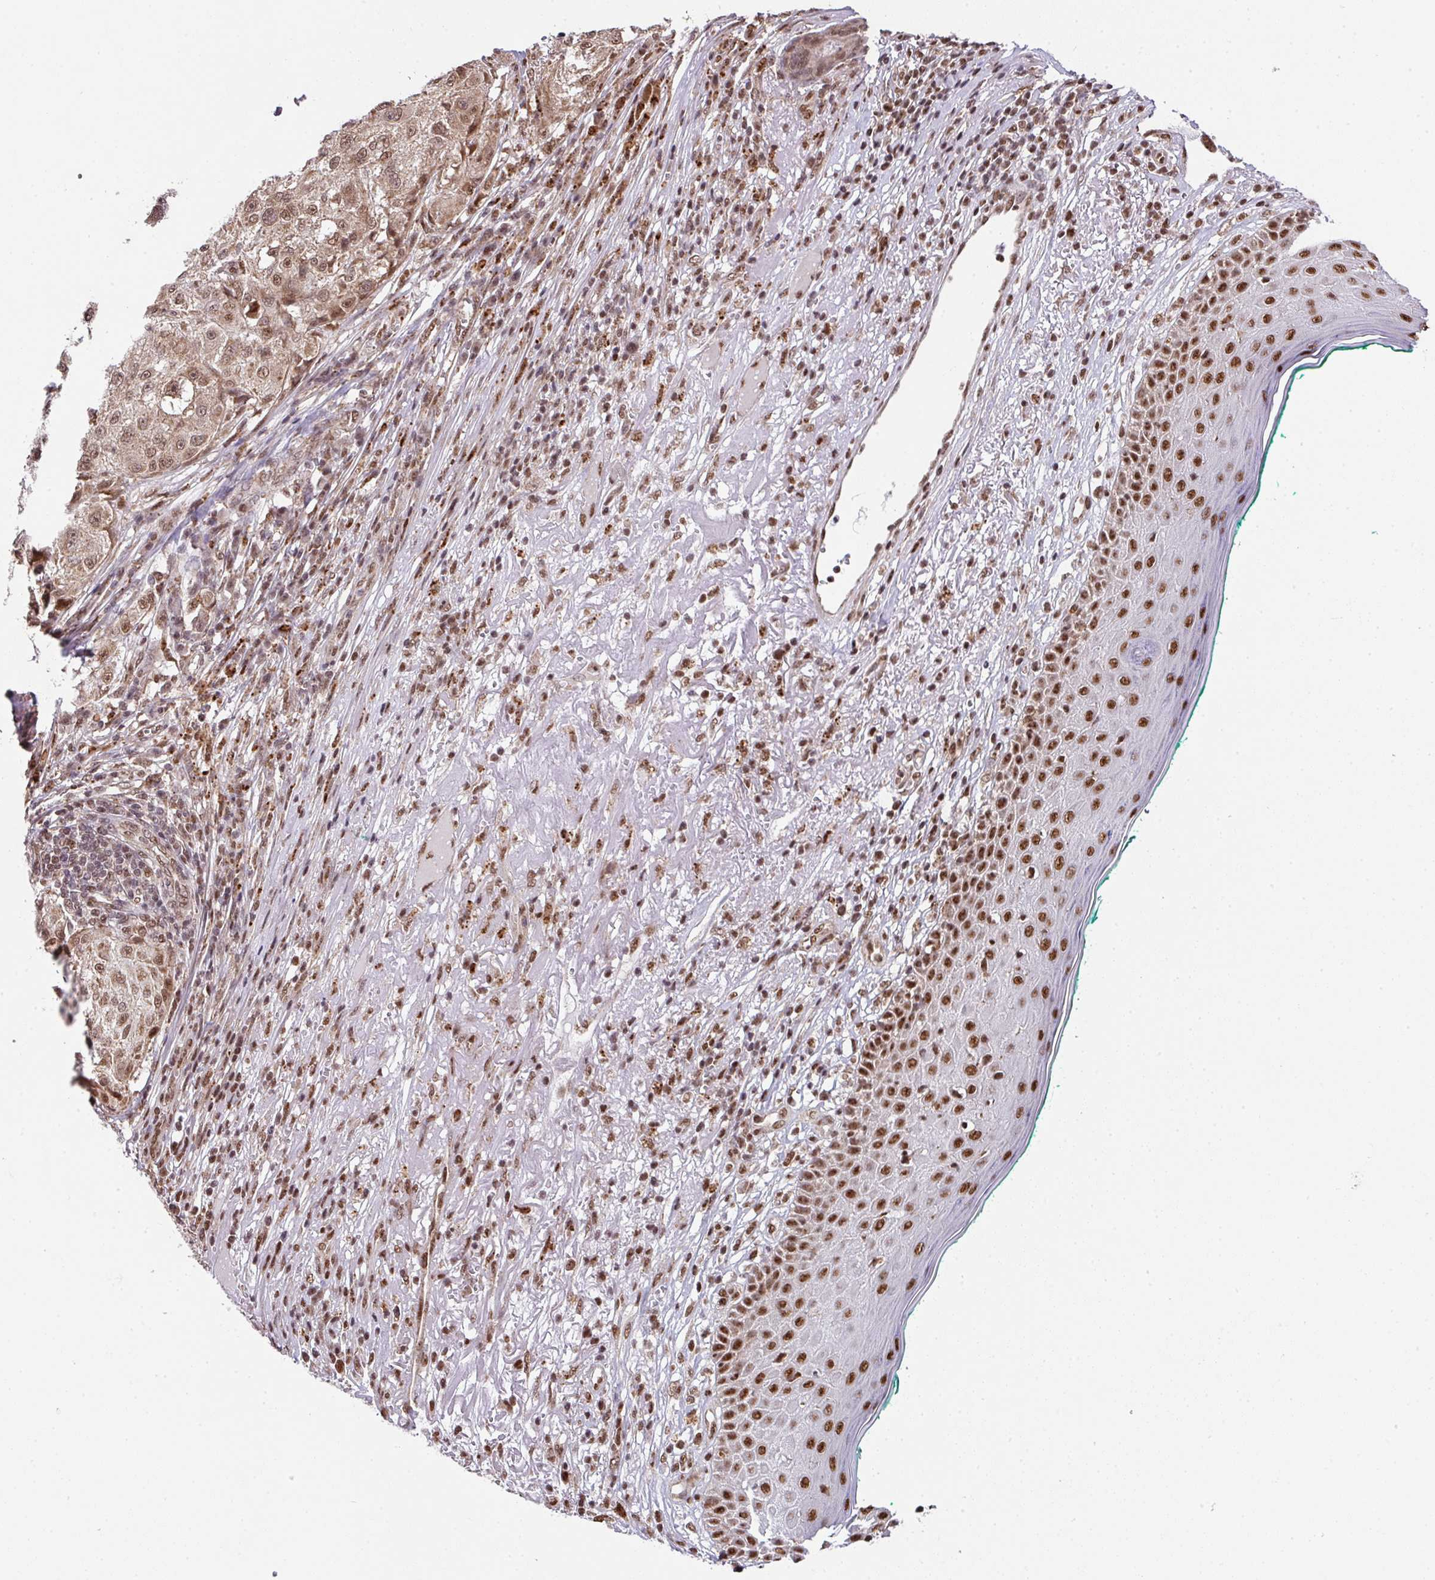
{"staining": {"intensity": "moderate", "quantity": ">75%", "location": "cytoplasmic/membranous,nuclear"}, "tissue": "melanoma", "cell_type": "Tumor cells", "image_type": "cancer", "snomed": [{"axis": "morphology", "description": "Necrosis, NOS"}, {"axis": "morphology", "description": "Malignant melanoma, NOS"}, {"axis": "topography", "description": "Skin"}], "caption": "About >75% of tumor cells in human melanoma exhibit moderate cytoplasmic/membranous and nuclear protein positivity as visualized by brown immunohistochemical staining.", "gene": "PLK1", "patient": {"sex": "female", "age": 87}}